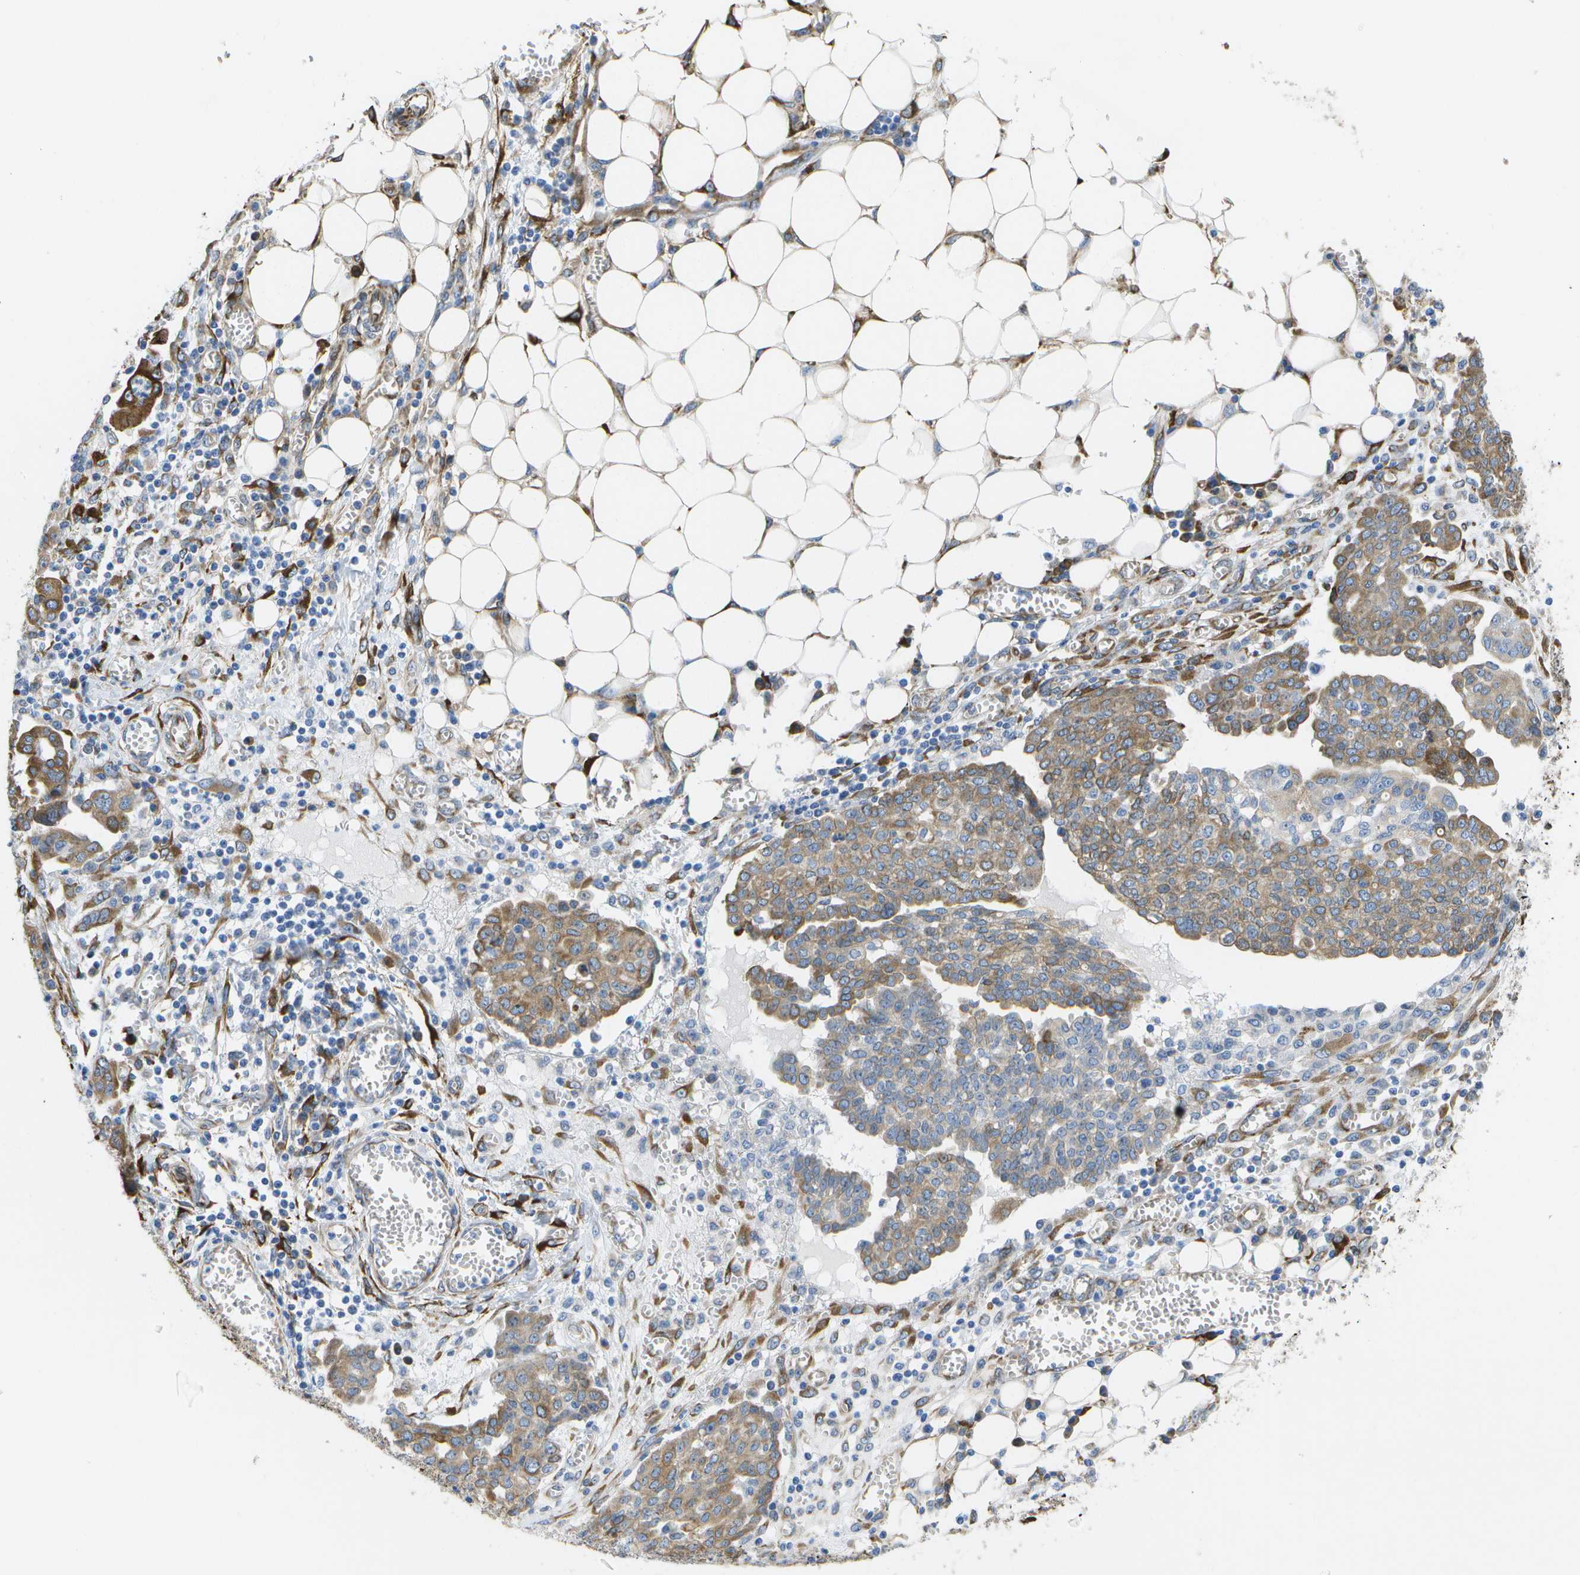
{"staining": {"intensity": "moderate", "quantity": ">75%", "location": "cytoplasmic/membranous"}, "tissue": "ovarian cancer", "cell_type": "Tumor cells", "image_type": "cancer", "snomed": [{"axis": "morphology", "description": "Cystadenocarcinoma, serous, NOS"}, {"axis": "topography", "description": "Soft tissue"}, {"axis": "topography", "description": "Ovary"}], "caption": "Brown immunohistochemical staining in human serous cystadenocarcinoma (ovarian) shows moderate cytoplasmic/membranous expression in approximately >75% of tumor cells. (IHC, brightfield microscopy, high magnification).", "gene": "ZDHHC17", "patient": {"sex": "female", "age": 57}}